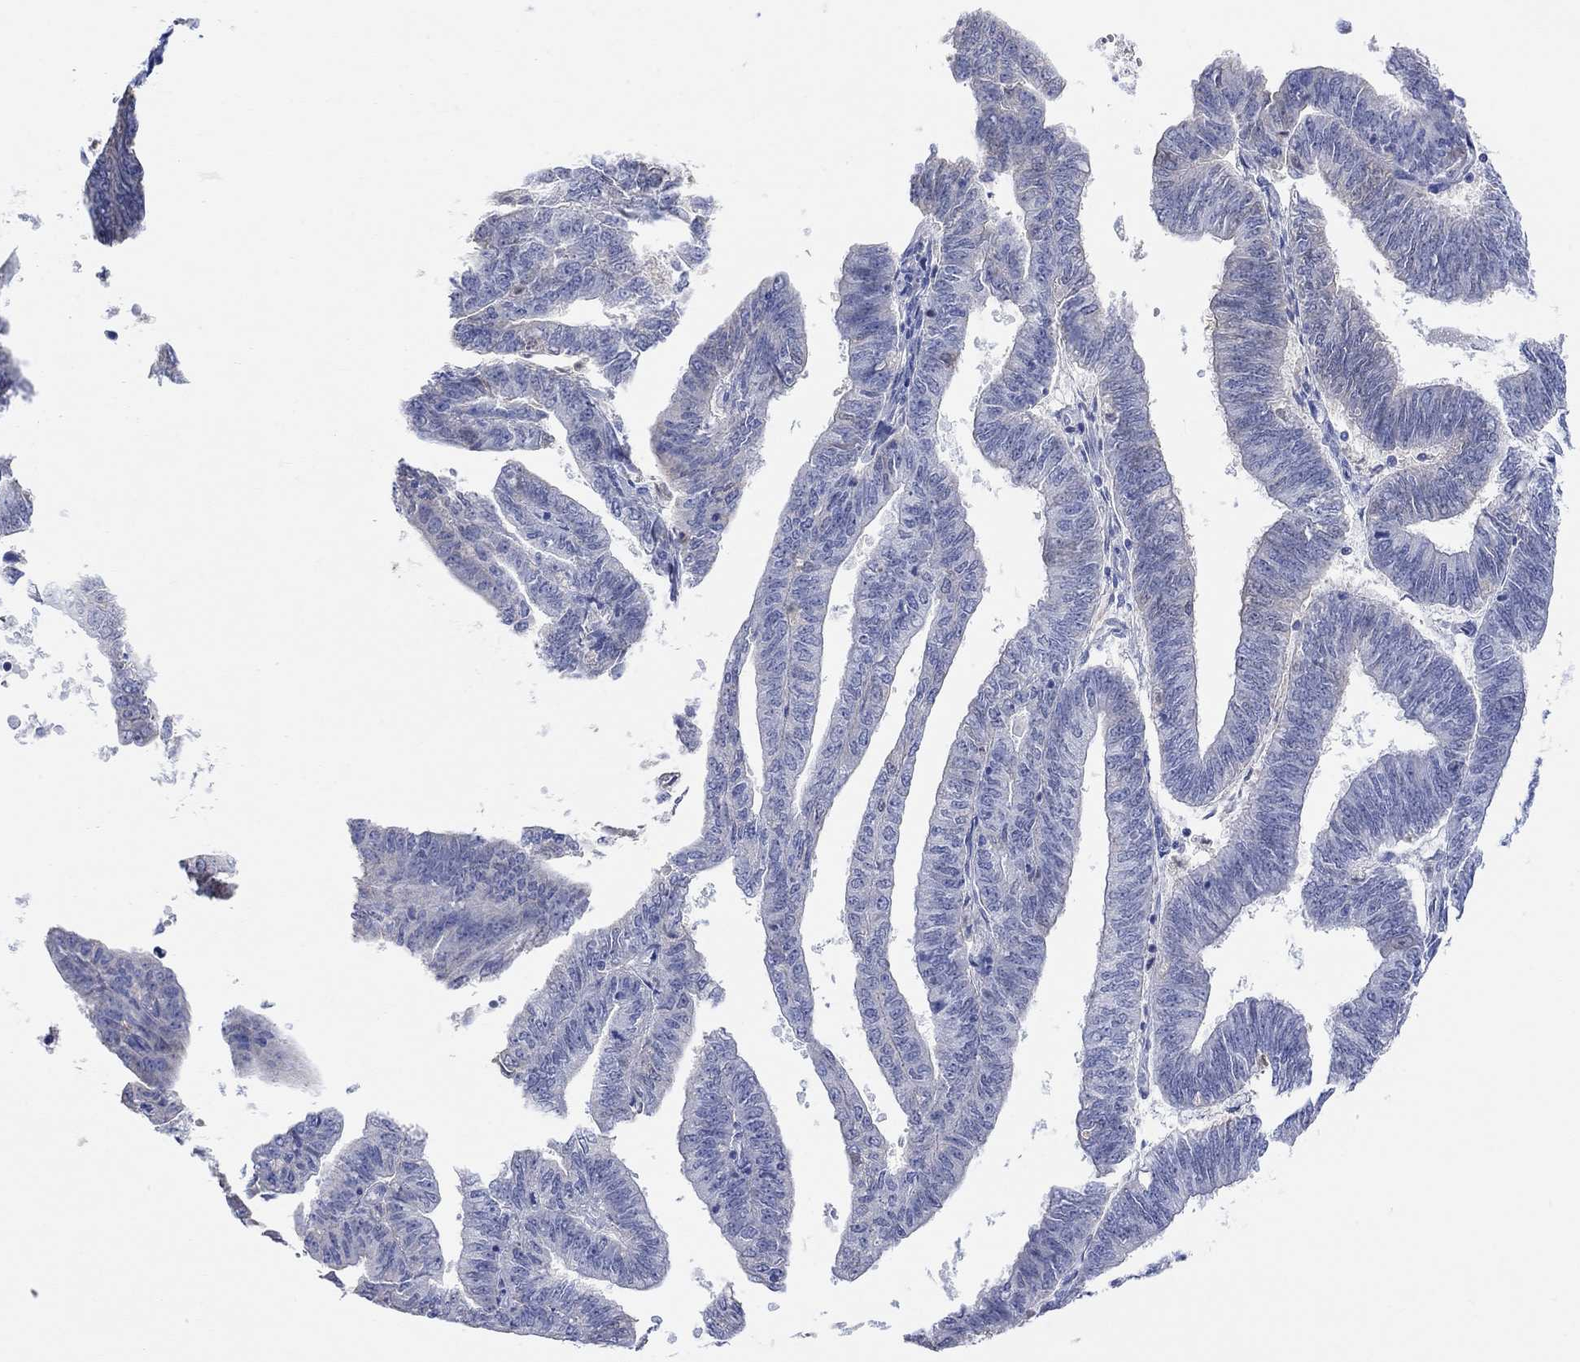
{"staining": {"intensity": "negative", "quantity": "none", "location": "none"}, "tissue": "endometrial cancer", "cell_type": "Tumor cells", "image_type": "cancer", "snomed": [{"axis": "morphology", "description": "Adenocarcinoma, NOS"}, {"axis": "topography", "description": "Endometrium"}], "caption": "Tumor cells are negative for protein expression in human endometrial cancer (adenocarcinoma). (DAB (3,3'-diaminobenzidine) IHC with hematoxylin counter stain).", "gene": "TYR", "patient": {"sex": "female", "age": 82}}